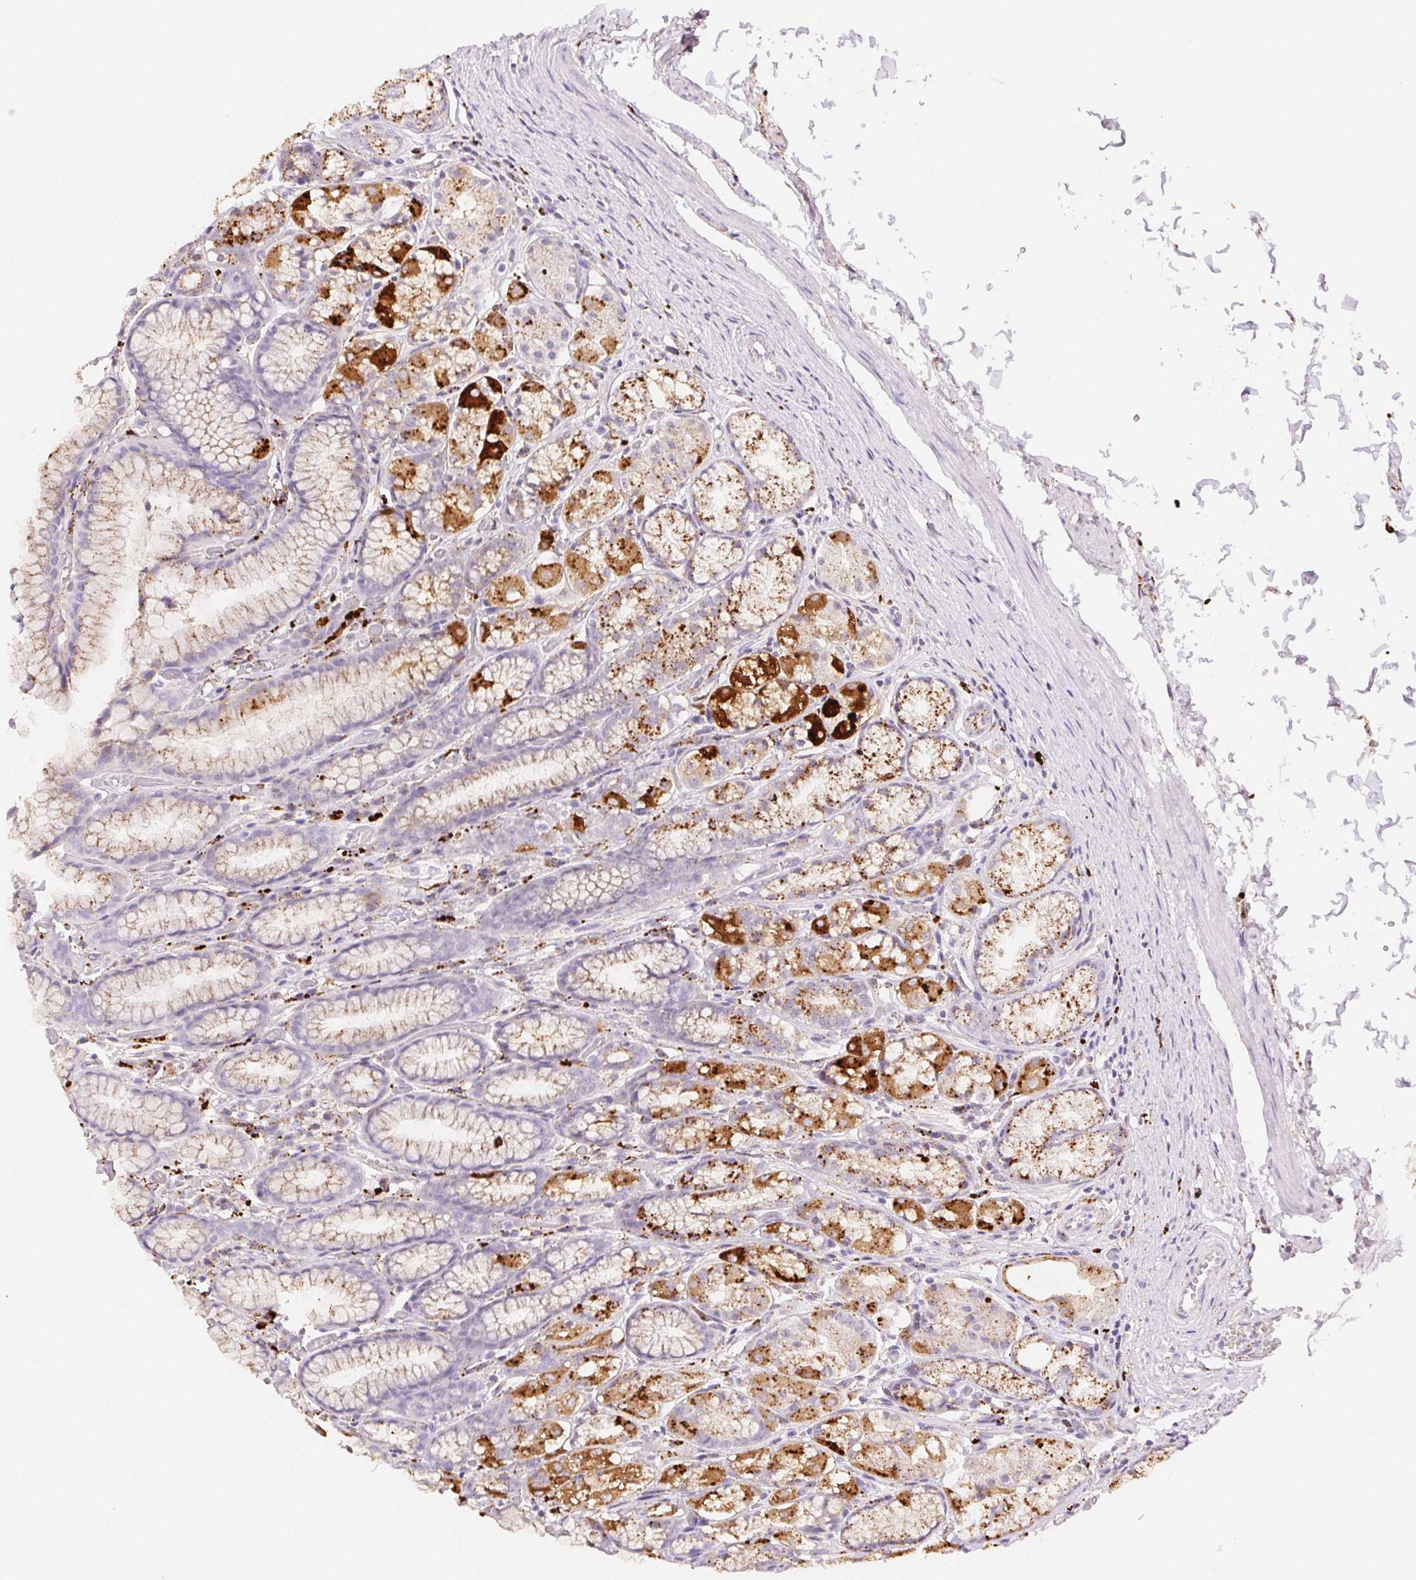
{"staining": {"intensity": "strong", "quantity": "<25%", "location": "cytoplasmic/membranous"}, "tissue": "stomach", "cell_type": "Glandular cells", "image_type": "normal", "snomed": [{"axis": "morphology", "description": "Normal tissue, NOS"}, {"axis": "topography", "description": "Stomach"}], "caption": "The photomicrograph shows staining of unremarkable stomach, revealing strong cytoplasmic/membranous protein positivity (brown color) within glandular cells. The protein is shown in brown color, while the nuclei are stained blue.", "gene": "SCPEP1", "patient": {"sex": "male", "age": 70}}